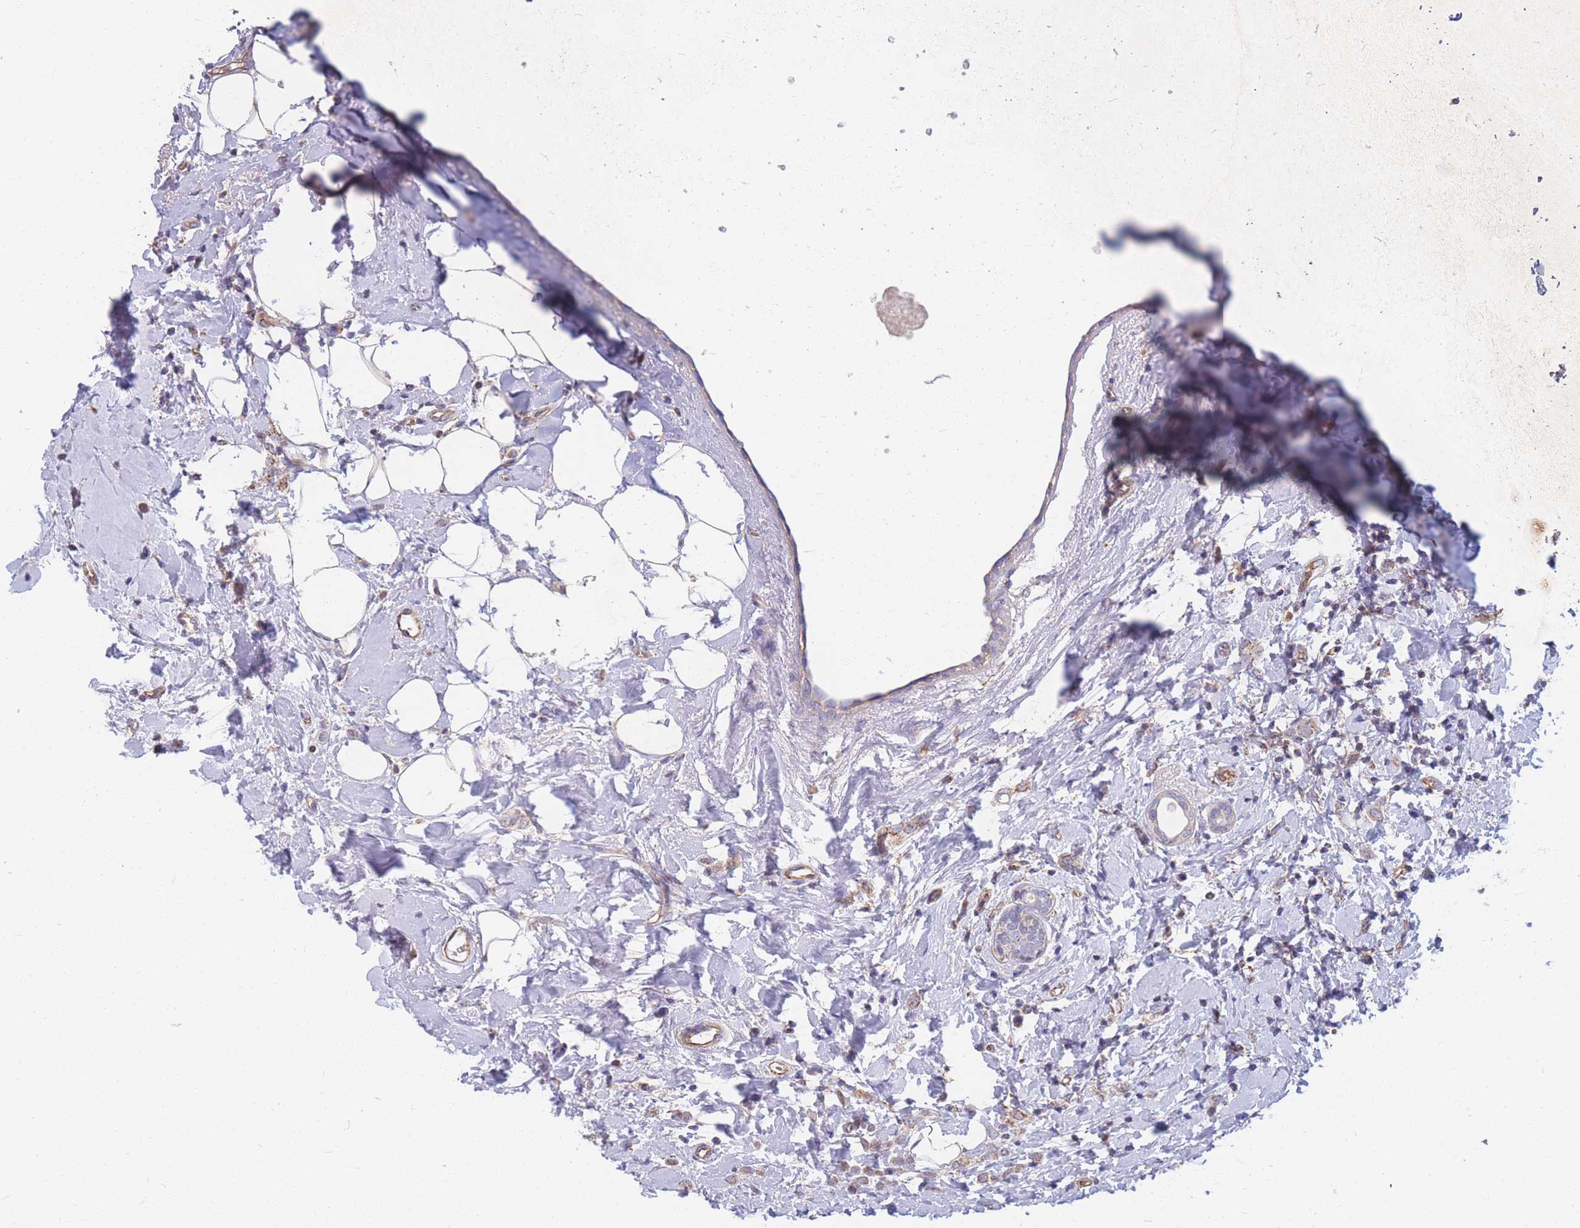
{"staining": {"intensity": "weak", "quantity": "25%-75%", "location": "cytoplasmic/membranous"}, "tissue": "breast cancer", "cell_type": "Tumor cells", "image_type": "cancer", "snomed": [{"axis": "morphology", "description": "Lobular carcinoma"}, {"axis": "topography", "description": "Breast"}], "caption": "Protein staining shows weak cytoplasmic/membranous staining in approximately 25%-75% of tumor cells in lobular carcinoma (breast). The protein is stained brown, and the nuclei are stained in blue (DAB IHC with brightfield microscopy, high magnification).", "gene": "MRPS9", "patient": {"sex": "female", "age": 47}}